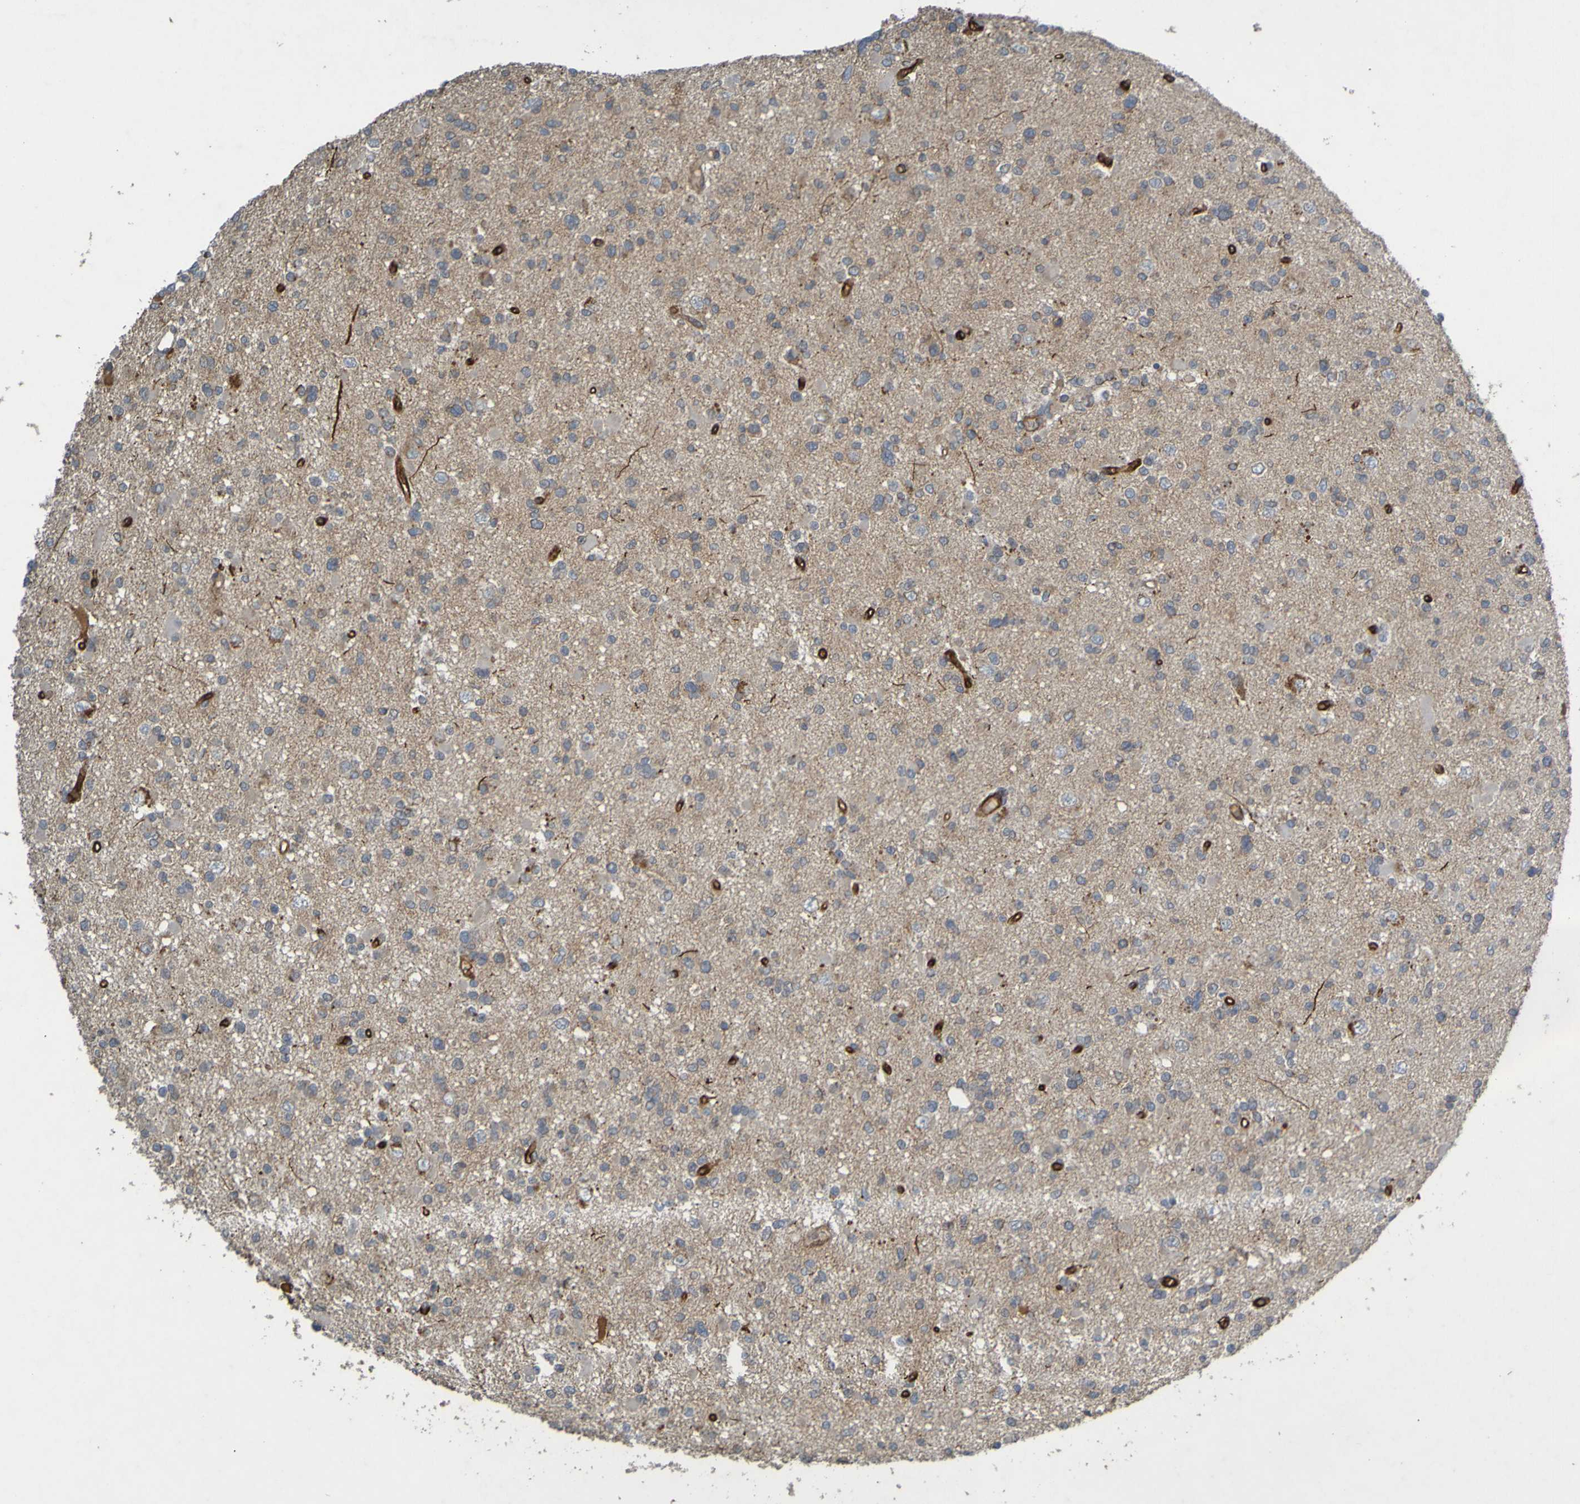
{"staining": {"intensity": "negative", "quantity": "none", "location": "none"}, "tissue": "glioma", "cell_type": "Tumor cells", "image_type": "cancer", "snomed": [{"axis": "morphology", "description": "Glioma, malignant, Low grade"}, {"axis": "topography", "description": "Brain"}], "caption": "Immunohistochemical staining of human malignant glioma (low-grade) shows no significant expression in tumor cells.", "gene": "B3GAT2", "patient": {"sex": "female", "age": 22}}